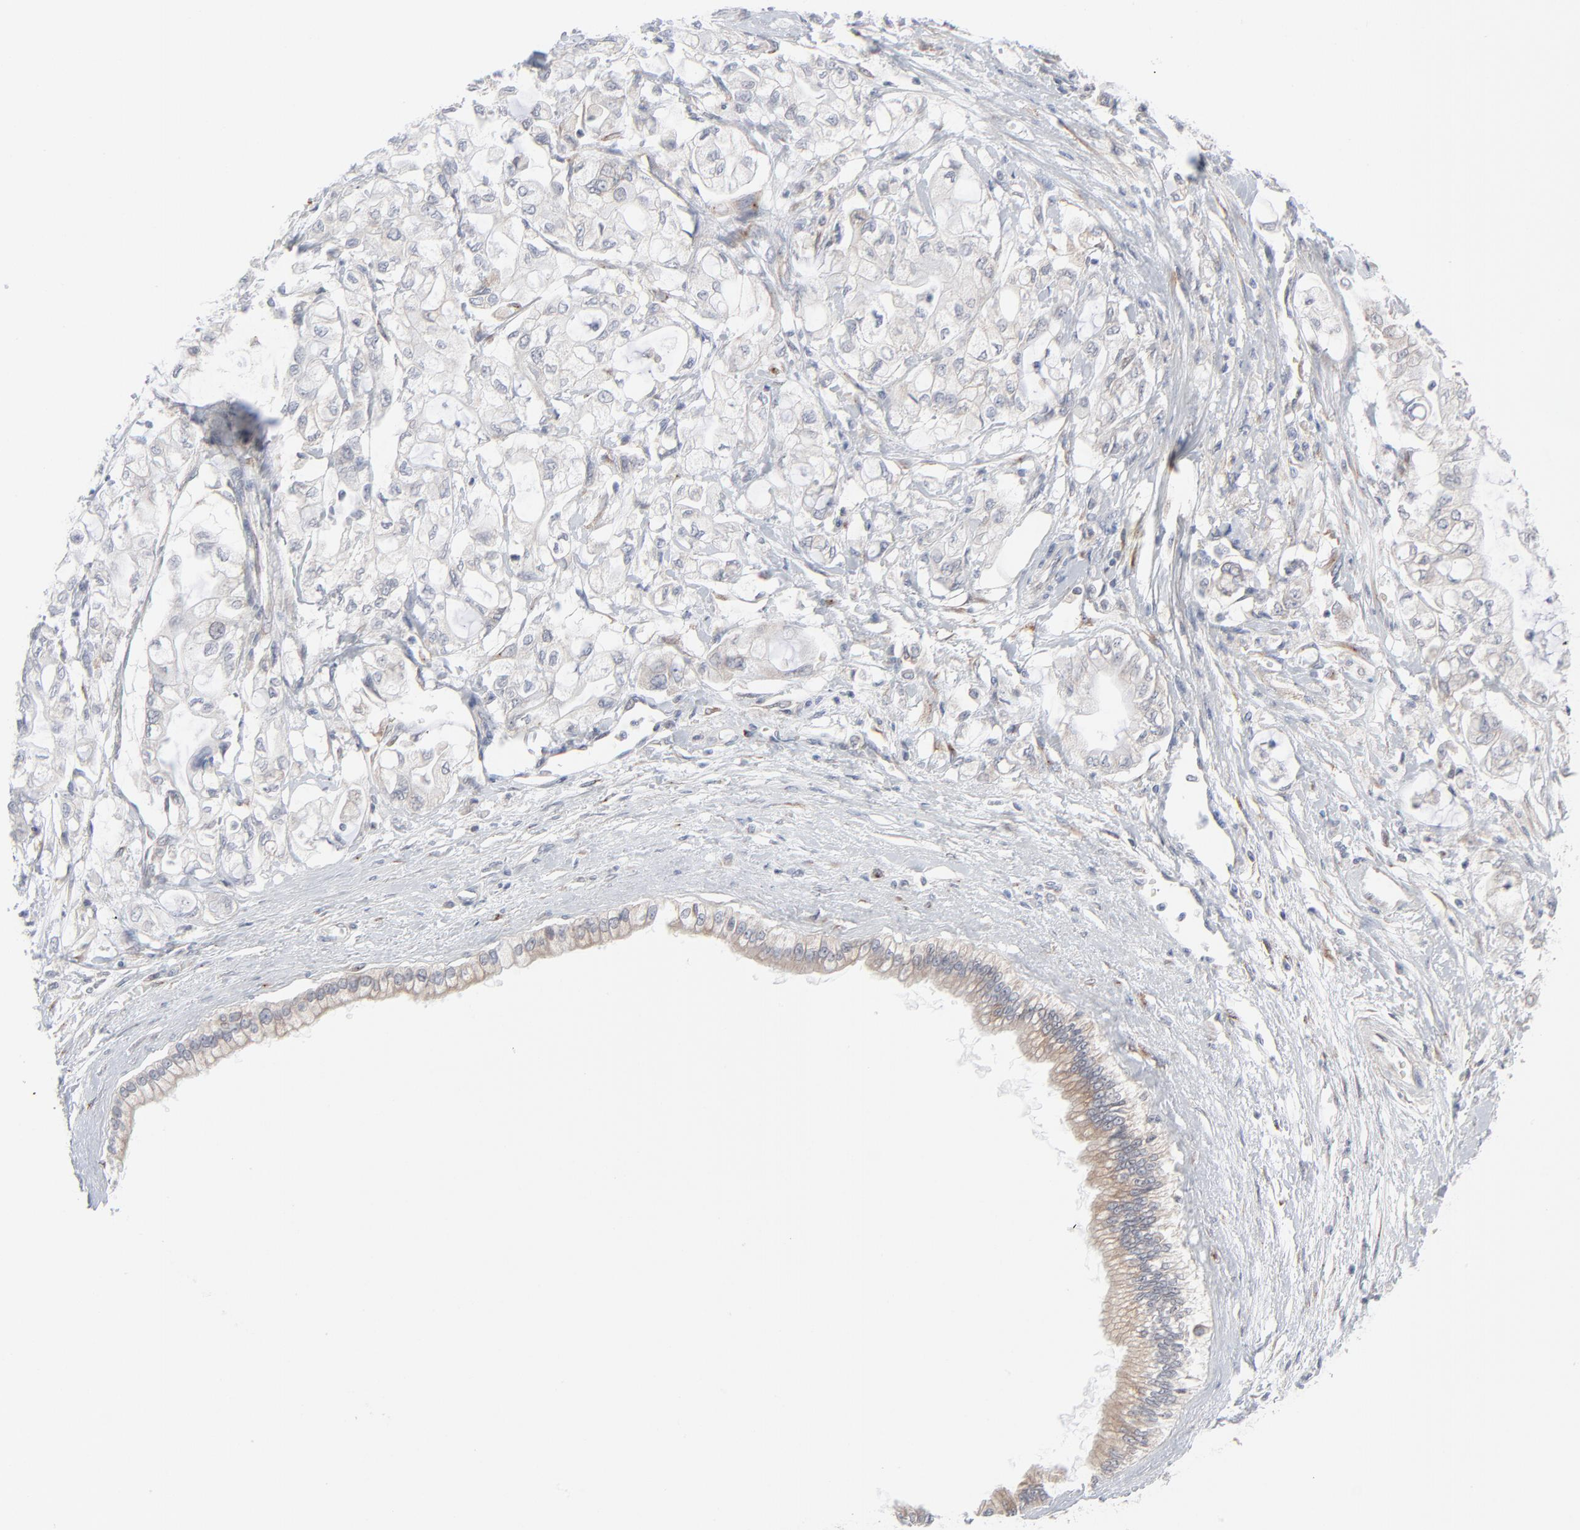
{"staining": {"intensity": "negative", "quantity": "none", "location": "none"}, "tissue": "pancreatic cancer", "cell_type": "Tumor cells", "image_type": "cancer", "snomed": [{"axis": "morphology", "description": "Adenocarcinoma, NOS"}, {"axis": "topography", "description": "Pancreas"}], "caption": "DAB (3,3'-diaminobenzidine) immunohistochemical staining of human pancreatic adenocarcinoma demonstrates no significant expression in tumor cells.", "gene": "KDSR", "patient": {"sex": "male", "age": 79}}